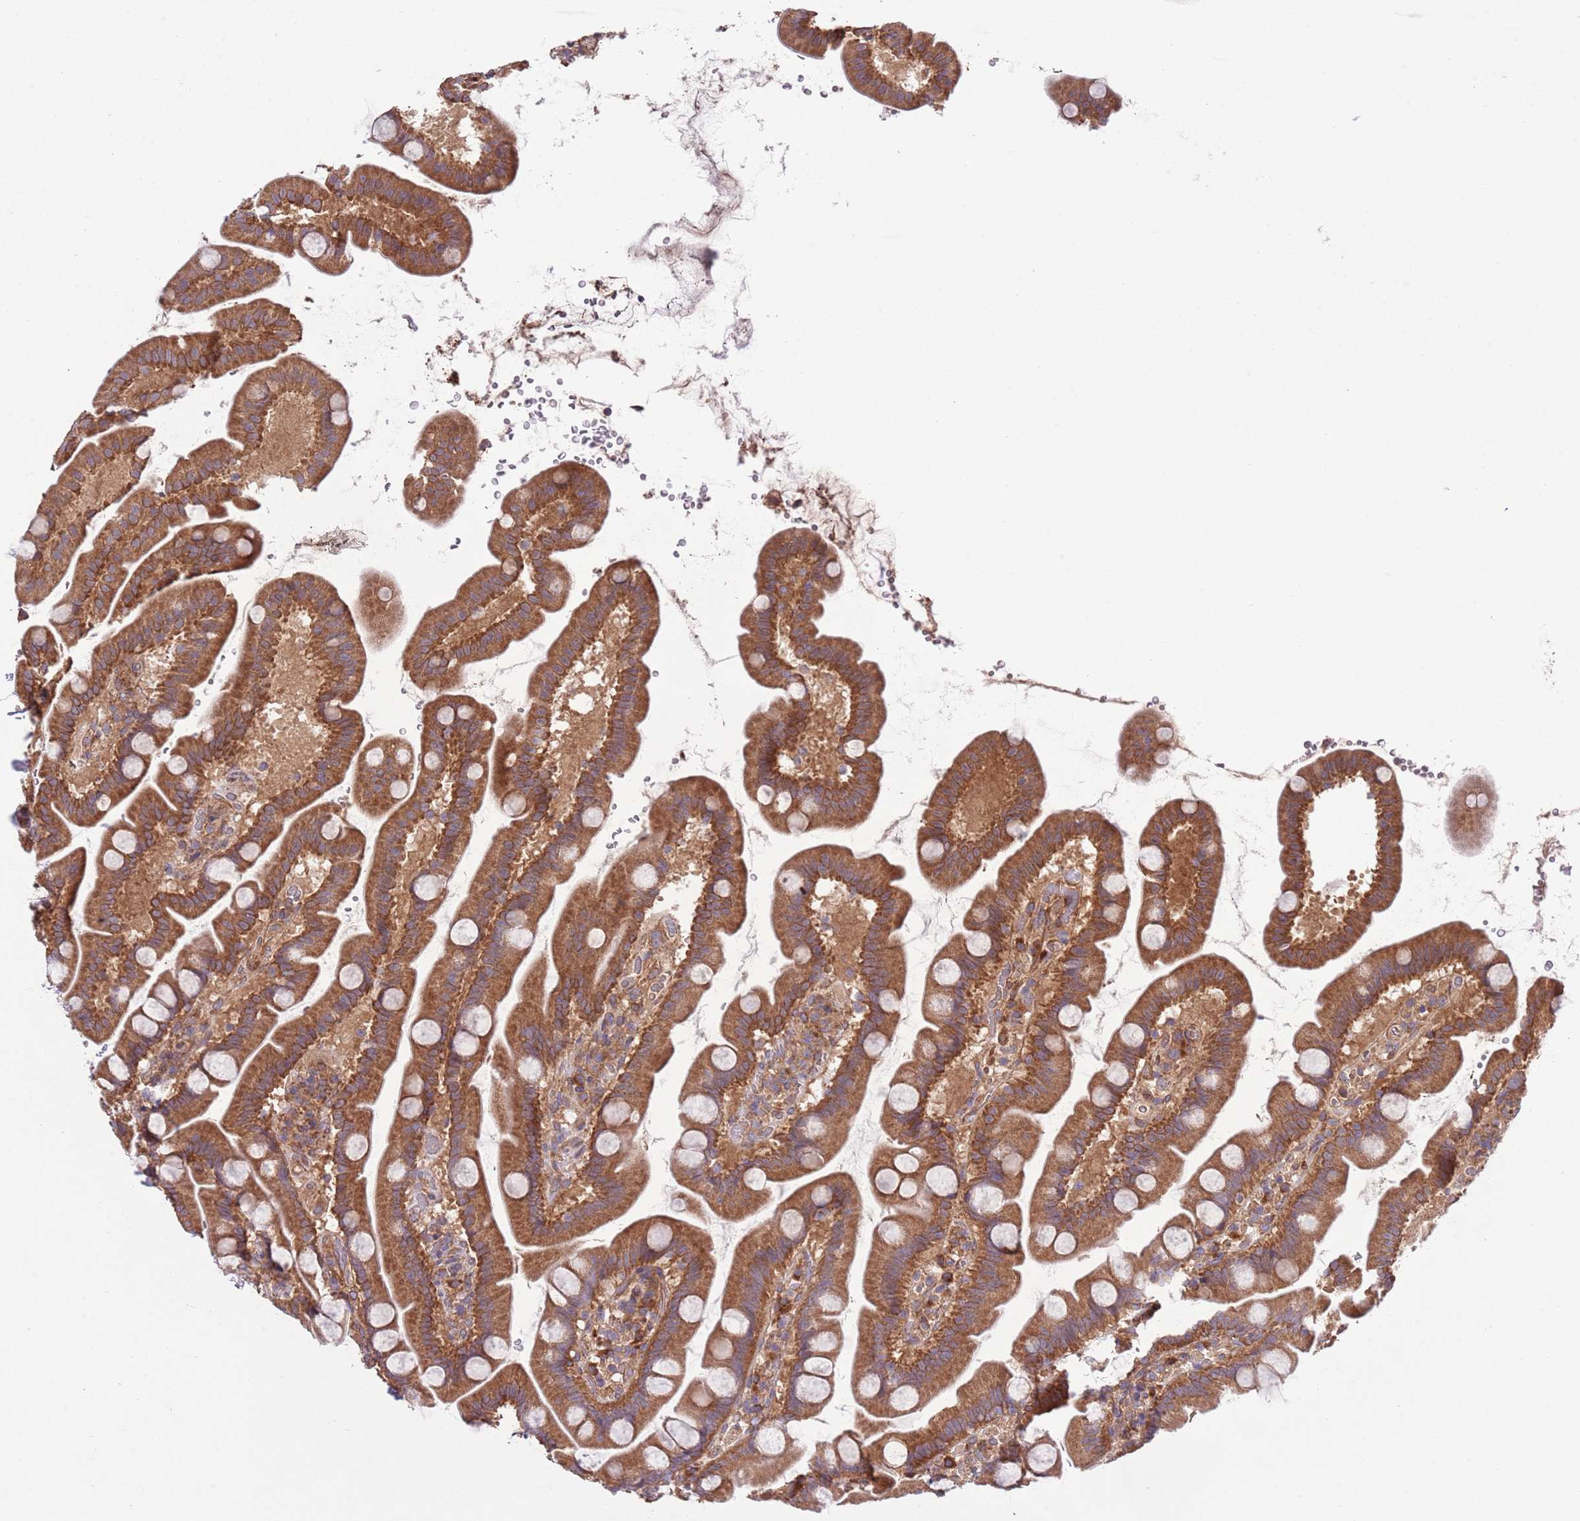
{"staining": {"intensity": "strong", "quantity": ">75%", "location": "cytoplasmic/membranous"}, "tissue": "small intestine", "cell_type": "Glandular cells", "image_type": "normal", "snomed": [{"axis": "morphology", "description": "Normal tissue, NOS"}, {"axis": "topography", "description": "Small intestine"}], "caption": "IHC photomicrograph of benign small intestine: small intestine stained using immunohistochemistry (IHC) displays high levels of strong protein expression localized specifically in the cytoplasmic/membranous of glandular cells, appearing as a cytoplasmic/membranous brown color.", "gene": "MFNG", "patient": {"sex": "female", "age": 68}}